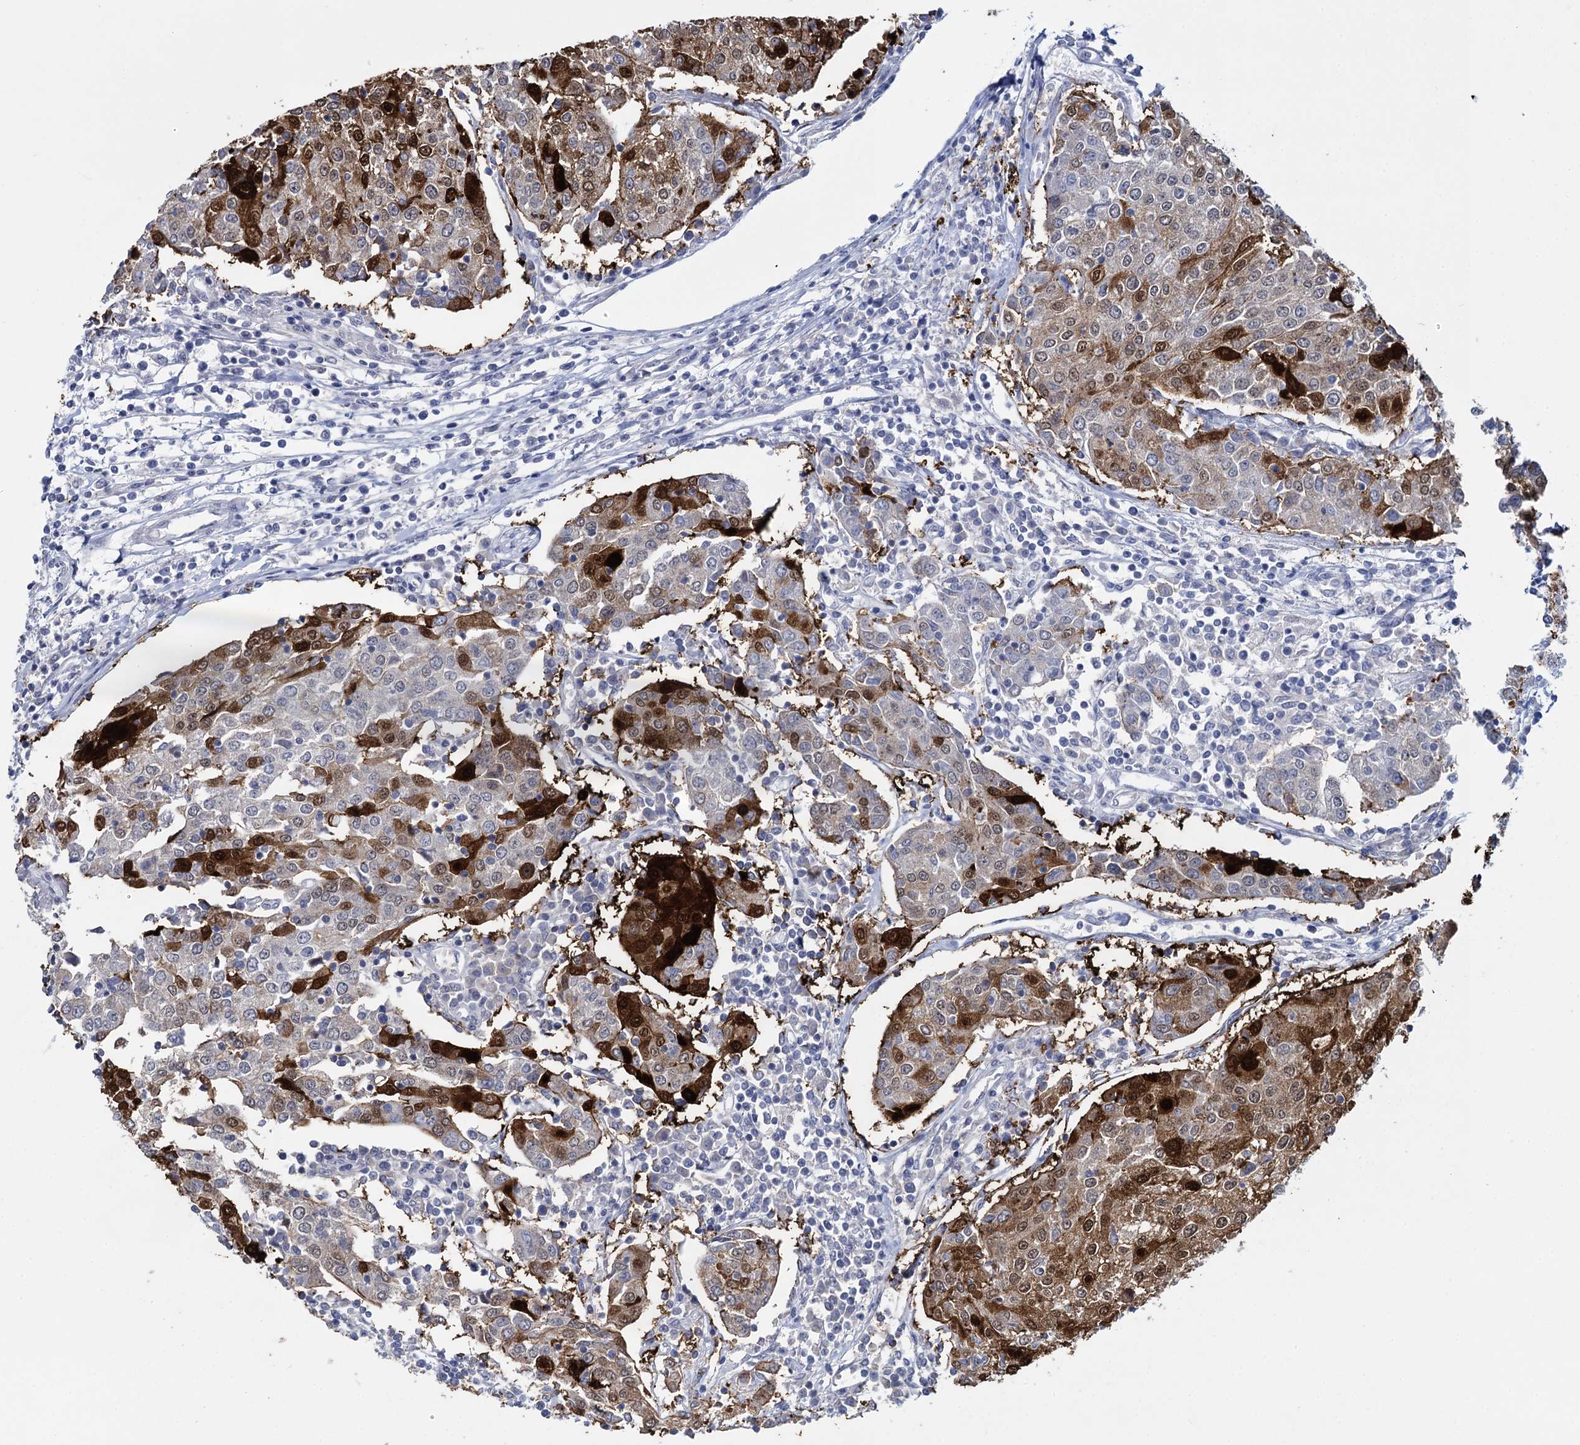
{"staining": {"intensity": "strong", "quantity": "<25%", "location": "cytoplasmic/membranous,nuclear"}, "tissue": "urothelial cancer", "cell_type": "Tumor cells", "image_type": "cancer", "snomed": [{"axis": "morphology", "description": "Urothelial carcinoma, High grade"}, {"axis": "topography", "description": "Urinary bladder"}], "caption": "IHC (DAB (3,3'-diaminobenzidine)) staining of human urothelial cancer displays strong cytoplasmic/membranous and nuclear protein positivity in about <25% of tumor cells.", "gene": "SFN", "patient": {"sex": "female", "age": 85}}